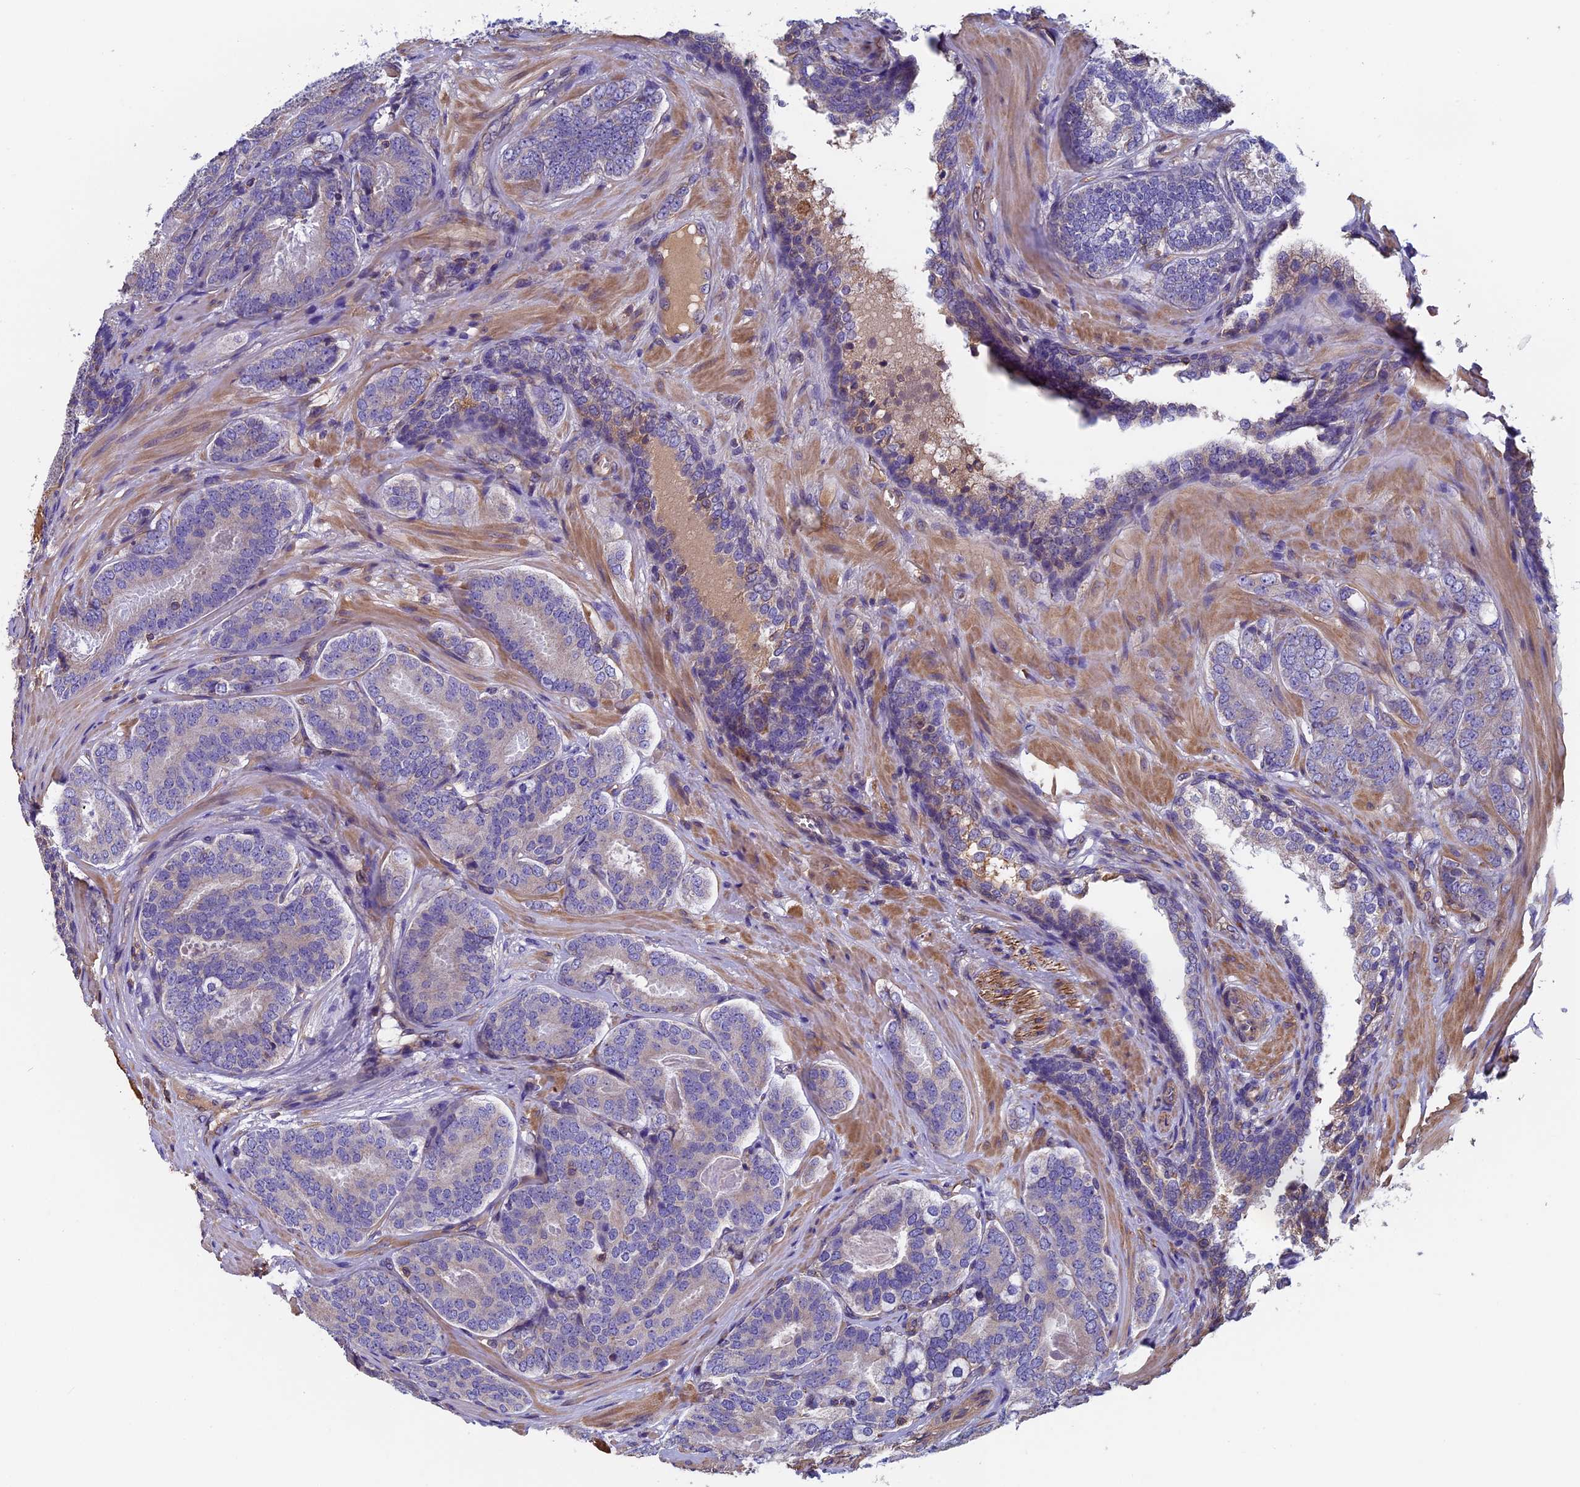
{"staining": {"intensity": "negative", "quantity": "none", "location": "none"}, "tissue": "prostate cancer", "cell_type": "Tumor cells", "image_type": "cancer", "snomed": [{"axis": "morphology", "description": "Adenocarcinoma, High grade"}, {"axis": "topography", "description": "Prostate"}], "caption": "Immunohistochemical staining of human prostate cancer (adenocarcinoma (high-grade)) reveals no significant staining in tumor cells.", "gene": "CCDC153", "patient": {"sex": "male", "age": 63}}